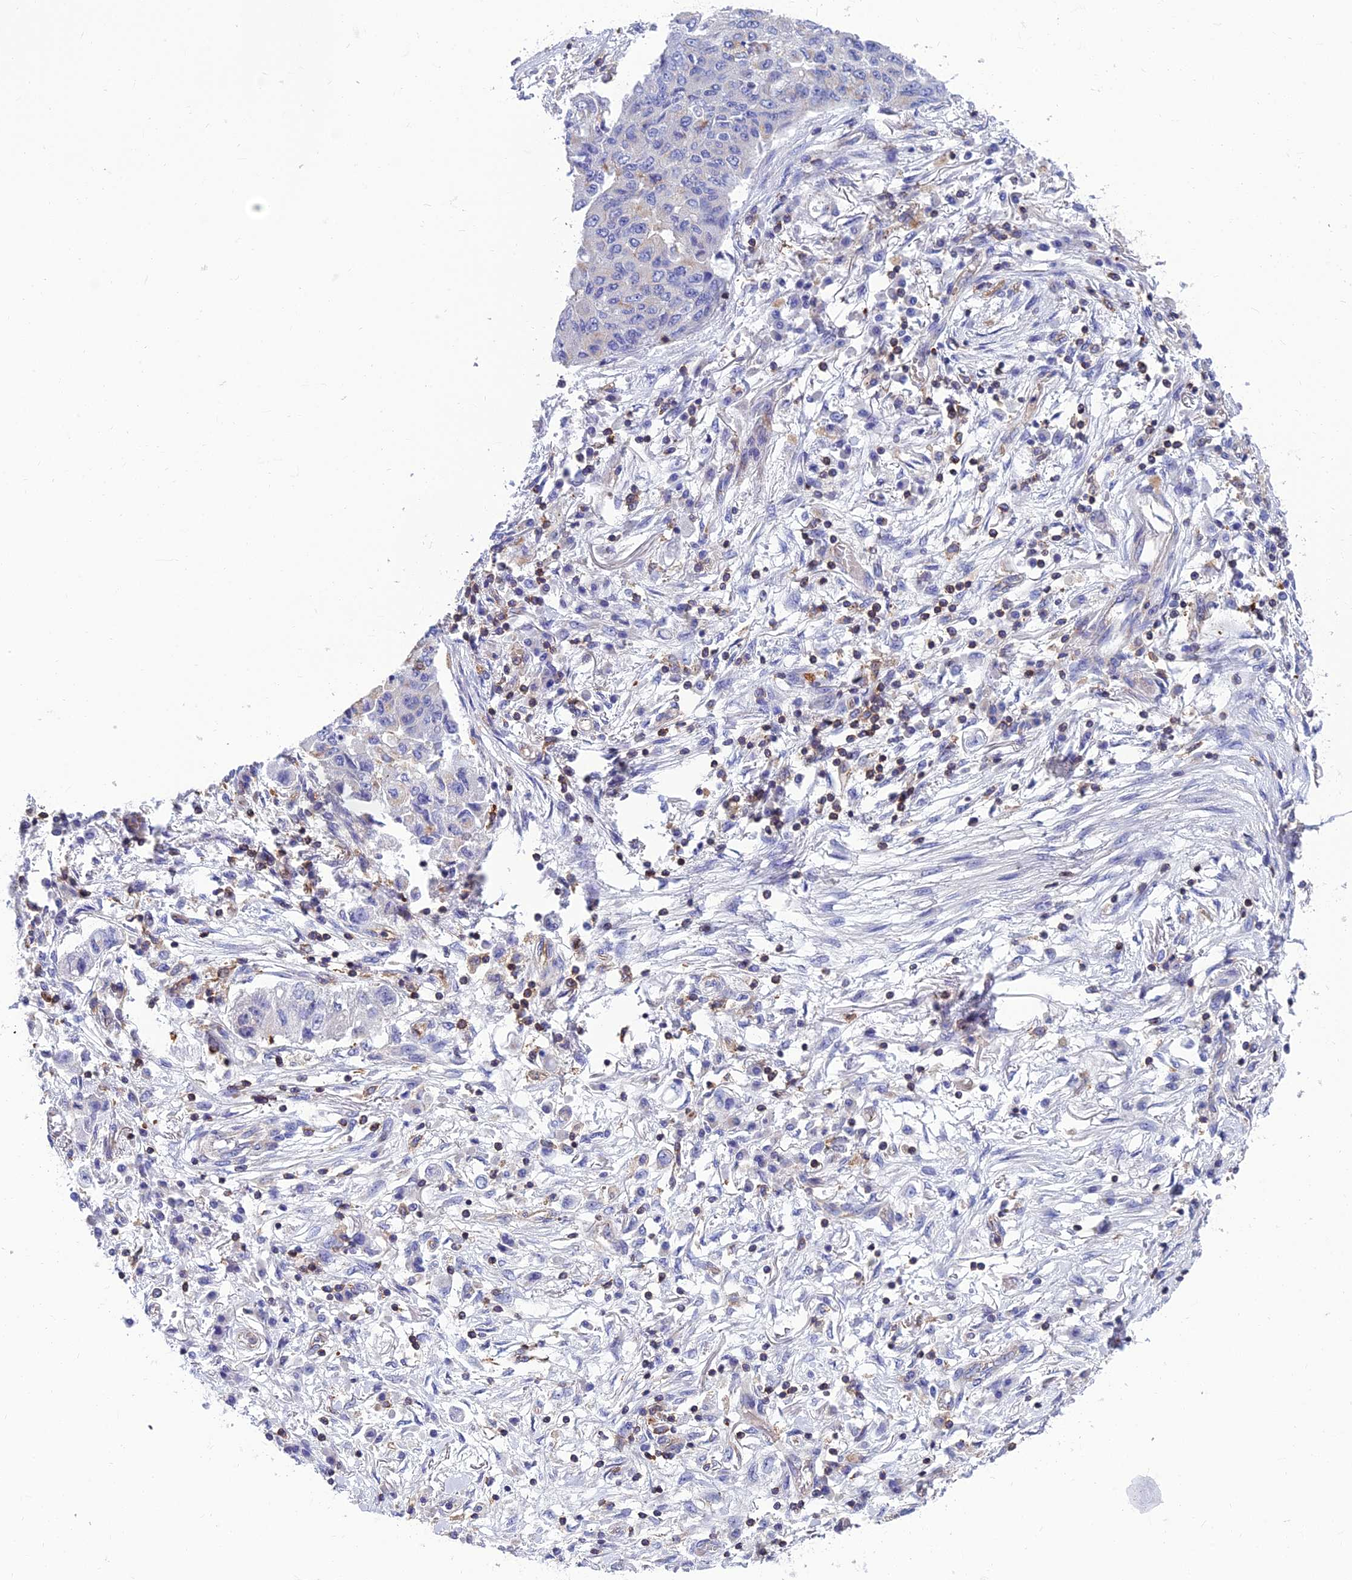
{"staining": {"intensity": "negative", "quantity": "none", "location": "none"}, "tissue": "lung cancer", "cell_type": "Tumor cells", "image_type": "cancer", "snomed": [{"axis": "morphology", "description": "Squamous cell carcinoma, NOS"}, {"axis": "topography", "description": "Lung"}], "caption": "IHC of human lung squamous cell carcinoma demonstrates no expression in tumor cells.", "gene": "PPP1R18", "patient": {"sex": "male", "age": 74}}